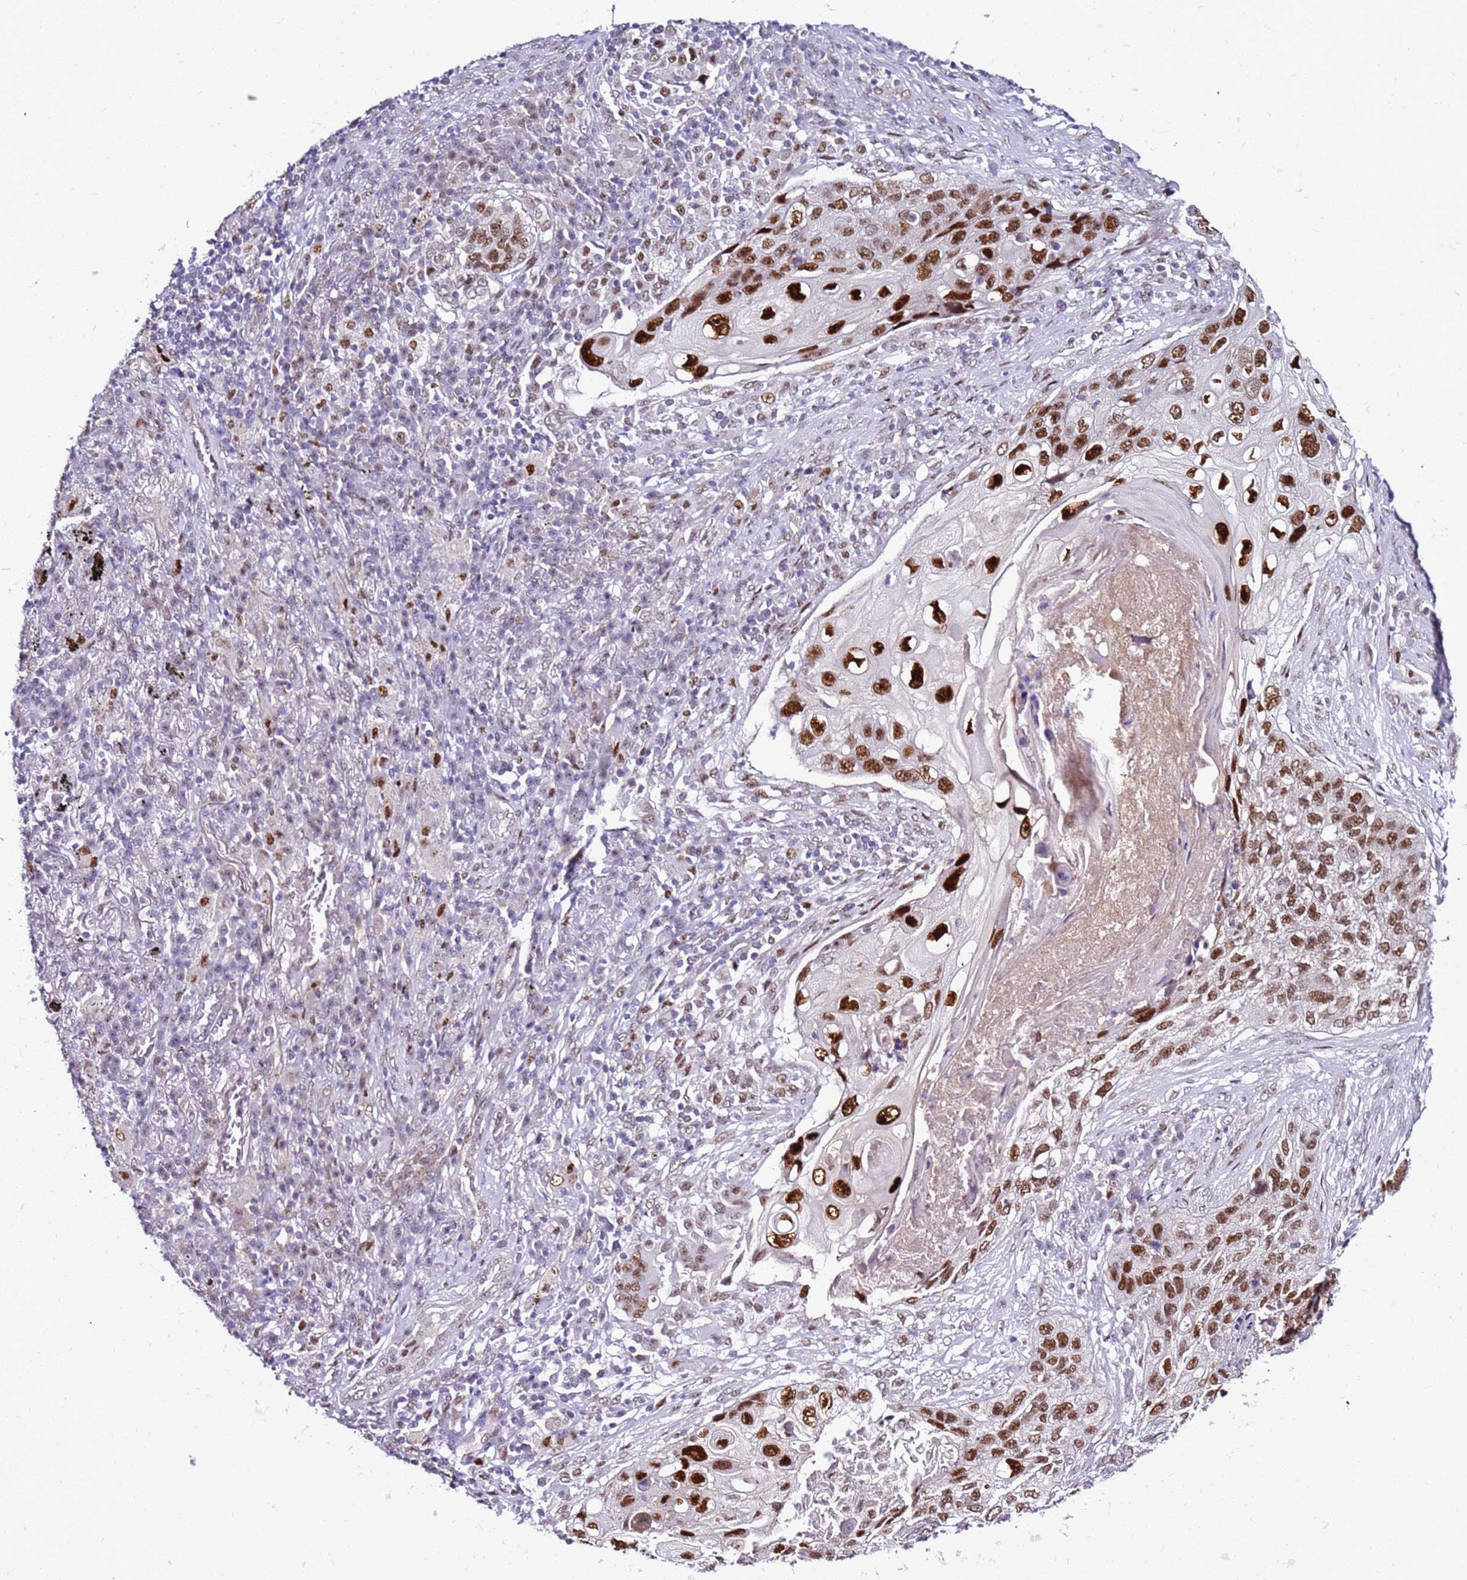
{"staining": {"intensity": "strong", "quantity": ">75%", "location": "nuclear"}, "tissue": "lung cancer", "cell_type": "Tumor cells", "image_type": "cancer", "snomed": [{"axis": "morphology", "description": "Squamous cell carcinoma, NOS"}, {"axis": "topography", "description": "Lung"}], "caption": "IHC micrograph of human squamous cell carcinoma (lung) stained for a protein (brown), which reveals high levels of strong nuclear expression in about >75% of tumor cells.", "gene": "KPNA4", "patient": {"sex": "female", "age": 63}}